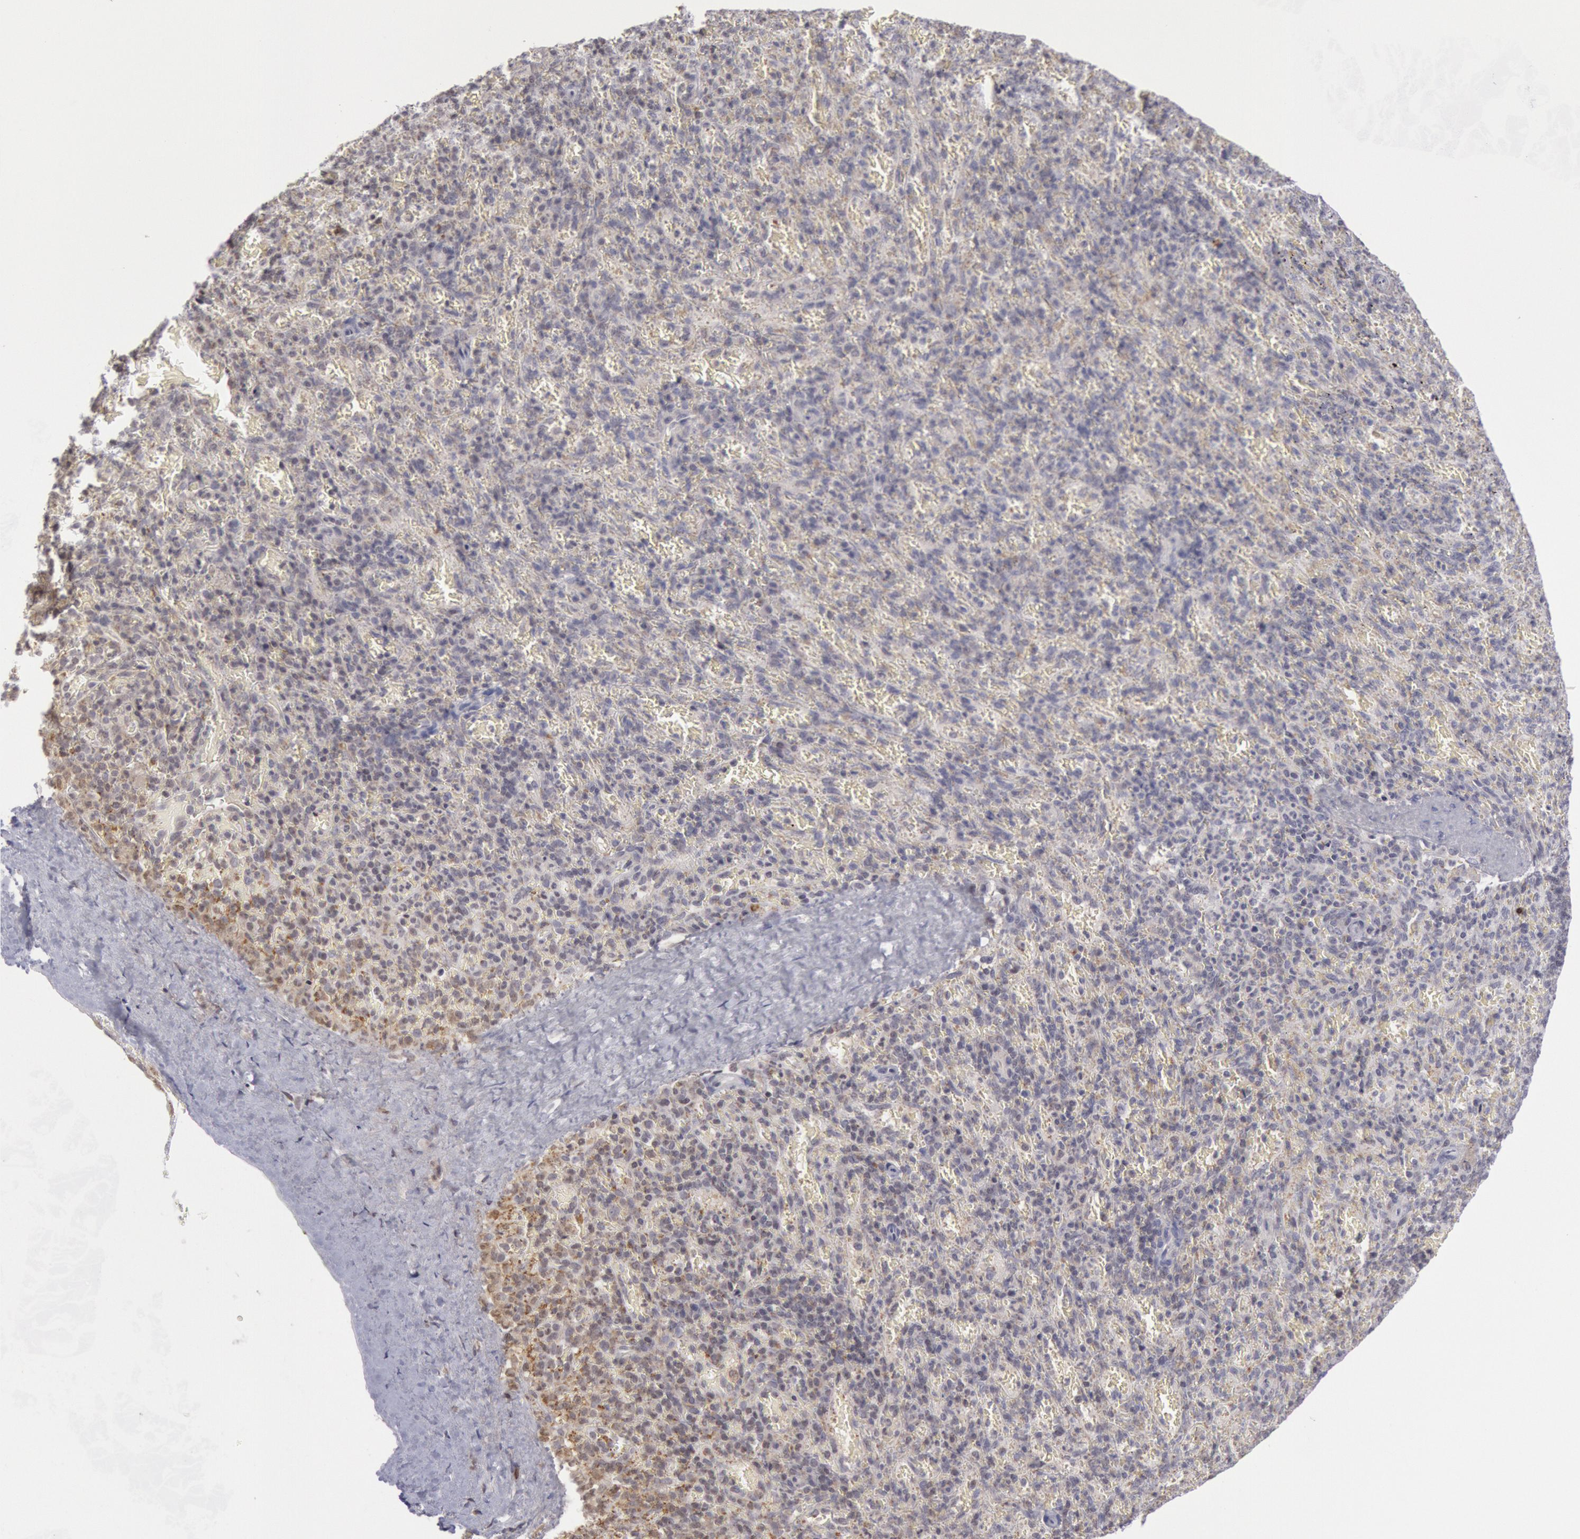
{"staining": {"intensity": "negative", "quantity": "none", "location": "none"}, "tissue": "spleen", "cell_type": "Cells in red pulp", "image_type": "normal", "snomed": [{"axis": "morphology", "description": "Normal tissue, NOS"}, {"axis": "topography", "description": "Spleen"}], "caption": "This is a micrograph of immunohistochemistry staining of unremarkable spleen, which shows no positivity in cells in red pulp.", "gene": "PTGS2", "patient": {"sex": "female", "age": 50}}